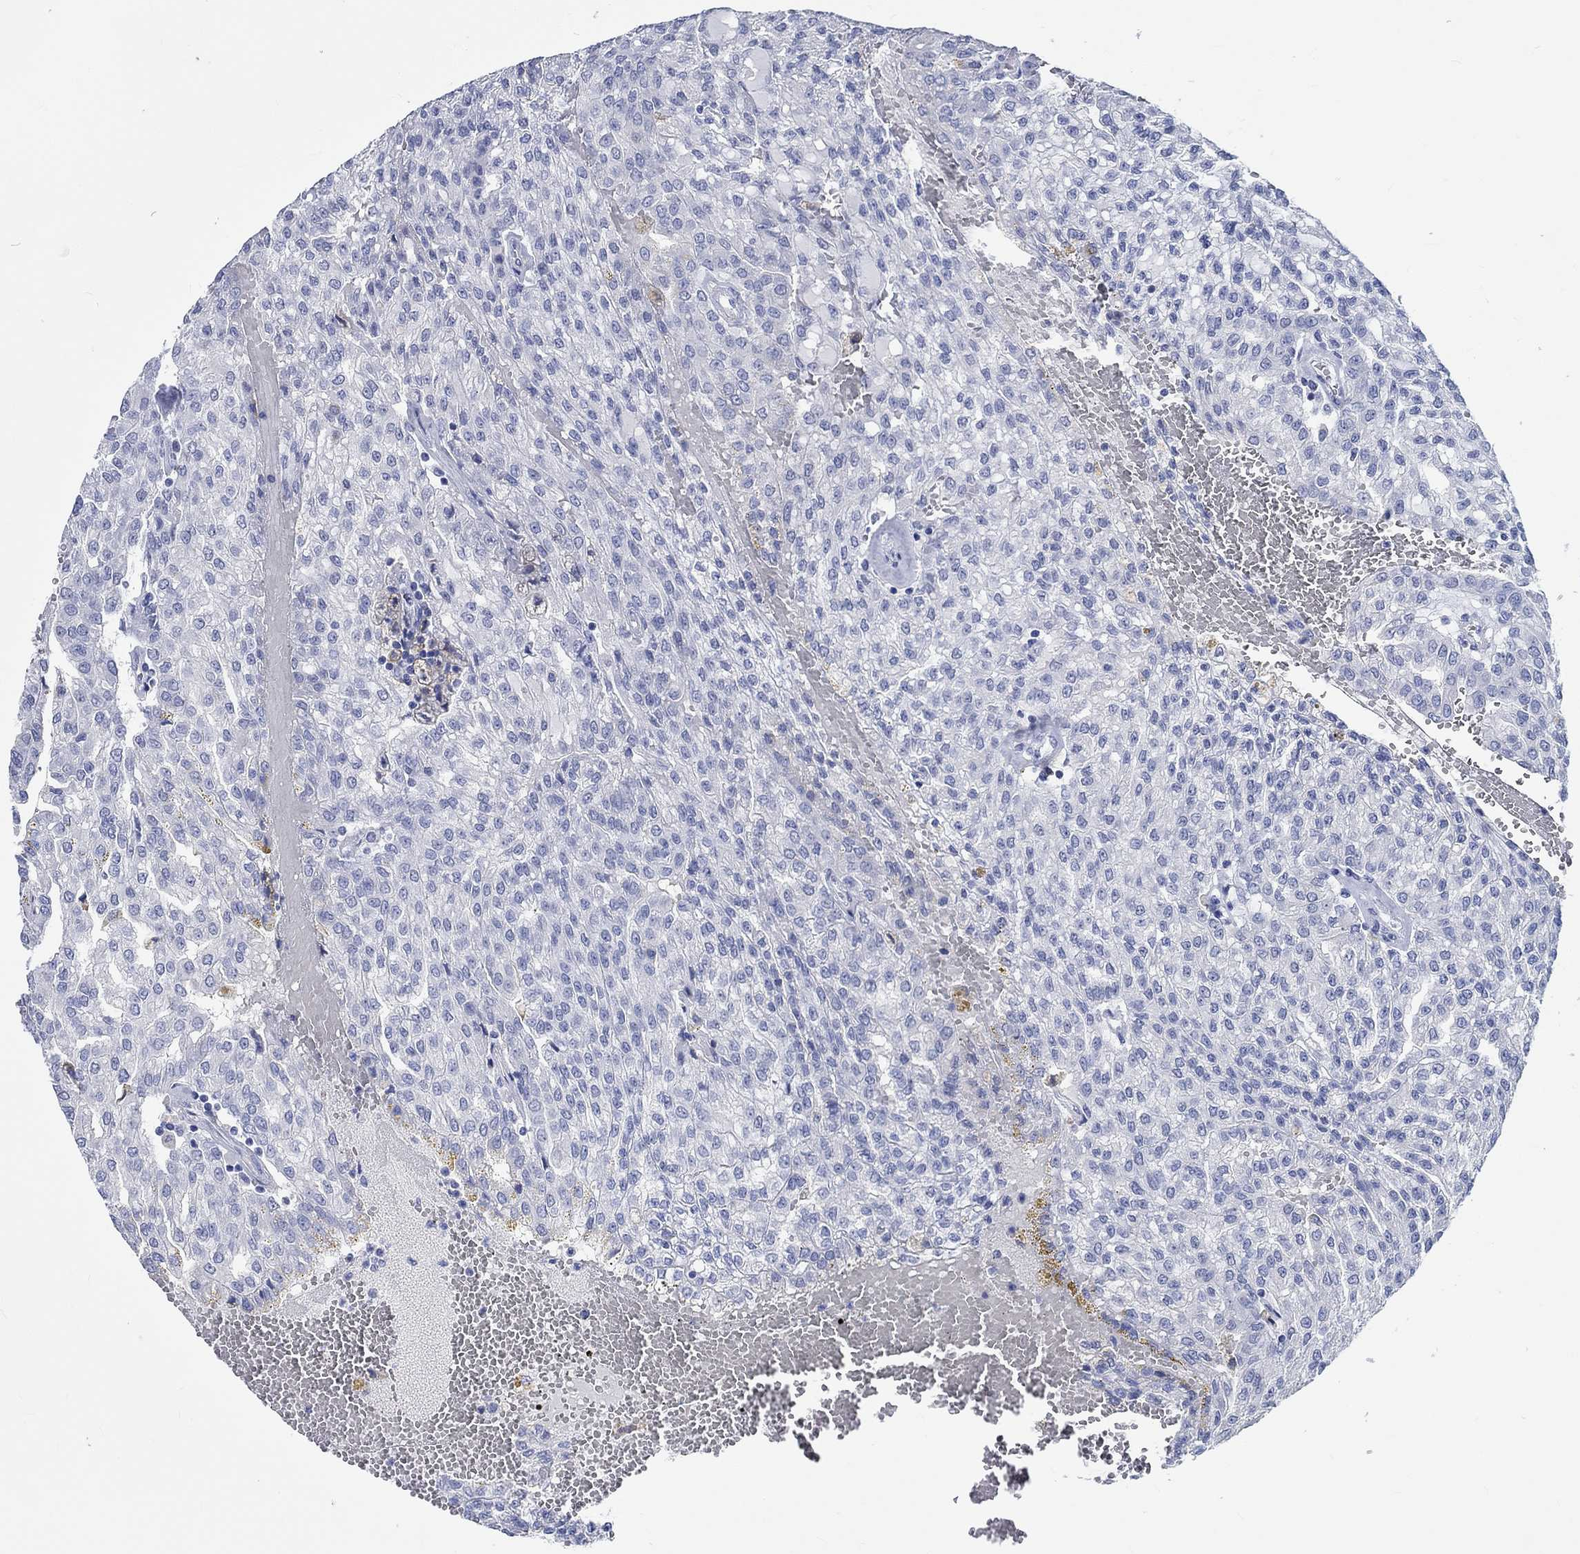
{"staining": {"intensity": "negative", "quantity": "none", "location": "none"}, "tissue": "renal cancer", "cell_type": "Tumor cells", "image_type": "cancer", "snomed": [{"axis": "morphology", "description": "Adenocarcinoma, NOS"}, {"axis": "topography", "description": "Kidney"}], "caption": "This is an immunohistochemistry (IHC) micrograph of human renal adenocarcinoma. There is no positivity in tumor cells.", "gene": "C4orf47", "patient": {"sex": "male", "age": 63}}